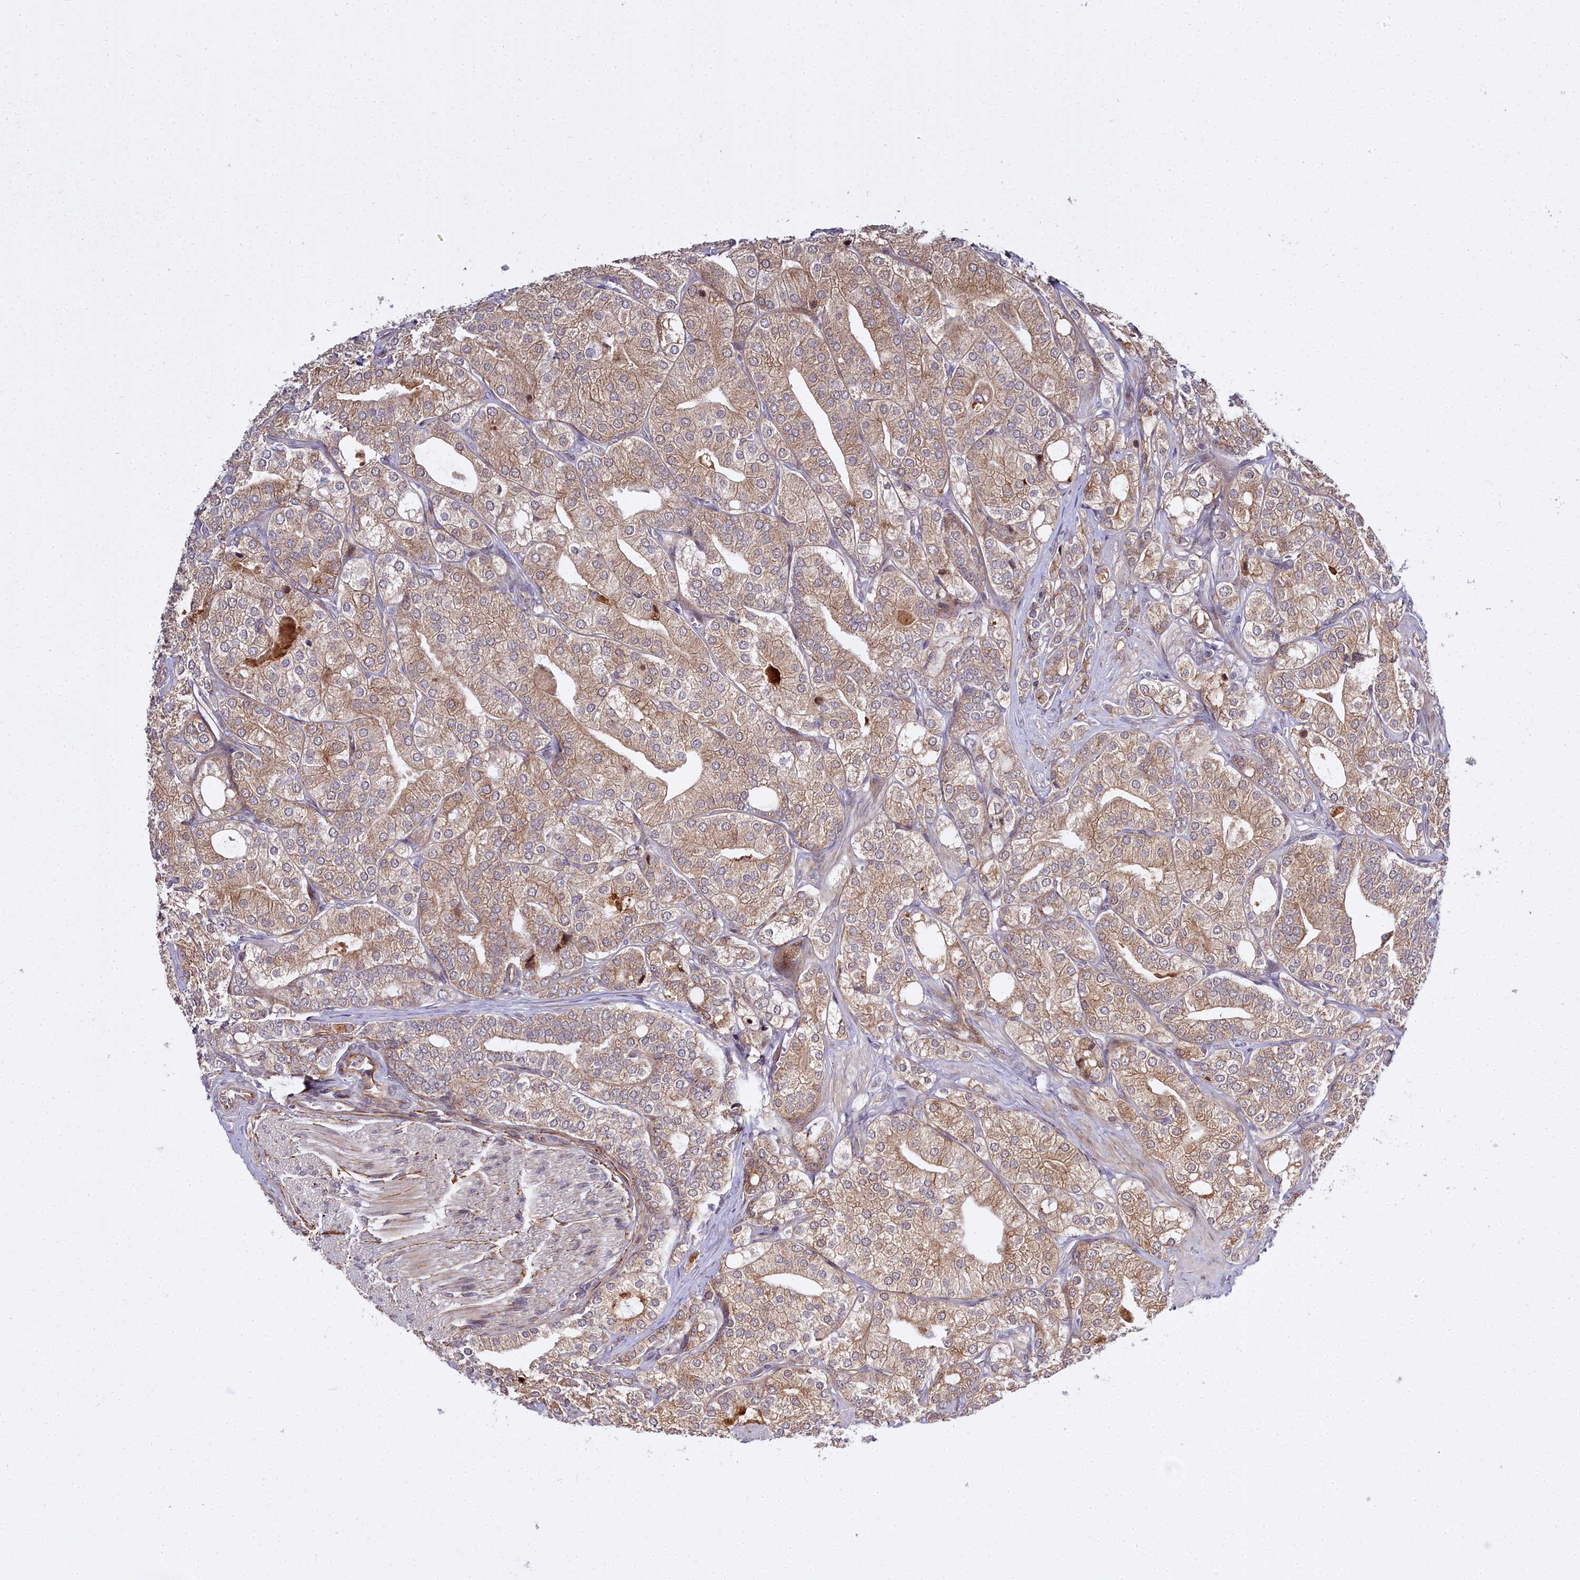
{"staining": {"intensity": "moderate", "quantity": "25%-75%", "location": "cytoplasmic/membranous"}, "tissue": "prostate cancer", "cell_type": "Tumor cells", "image_type": "cancer", "snomed": [{"axis": "morphology", "description": "Adenocarcinoma, High grade"}, {"axis": "topography", "description": "Prostate"}], "caption": "Immunohistochemistry (DAB (3,3'-diaminobenzidine)) staining of prostate high-grade adenocarcinoma displays moderate cytoplasmic/membranous protein positivity in about 25%-75% of tumor cells. The protein of interest is stained brown, and the nuclei are stained in blue (DAB IHC with brightfield microscopy, high magnification).", "gene": "MRPS11", "patient": {"sex": "male", "age": 50}}